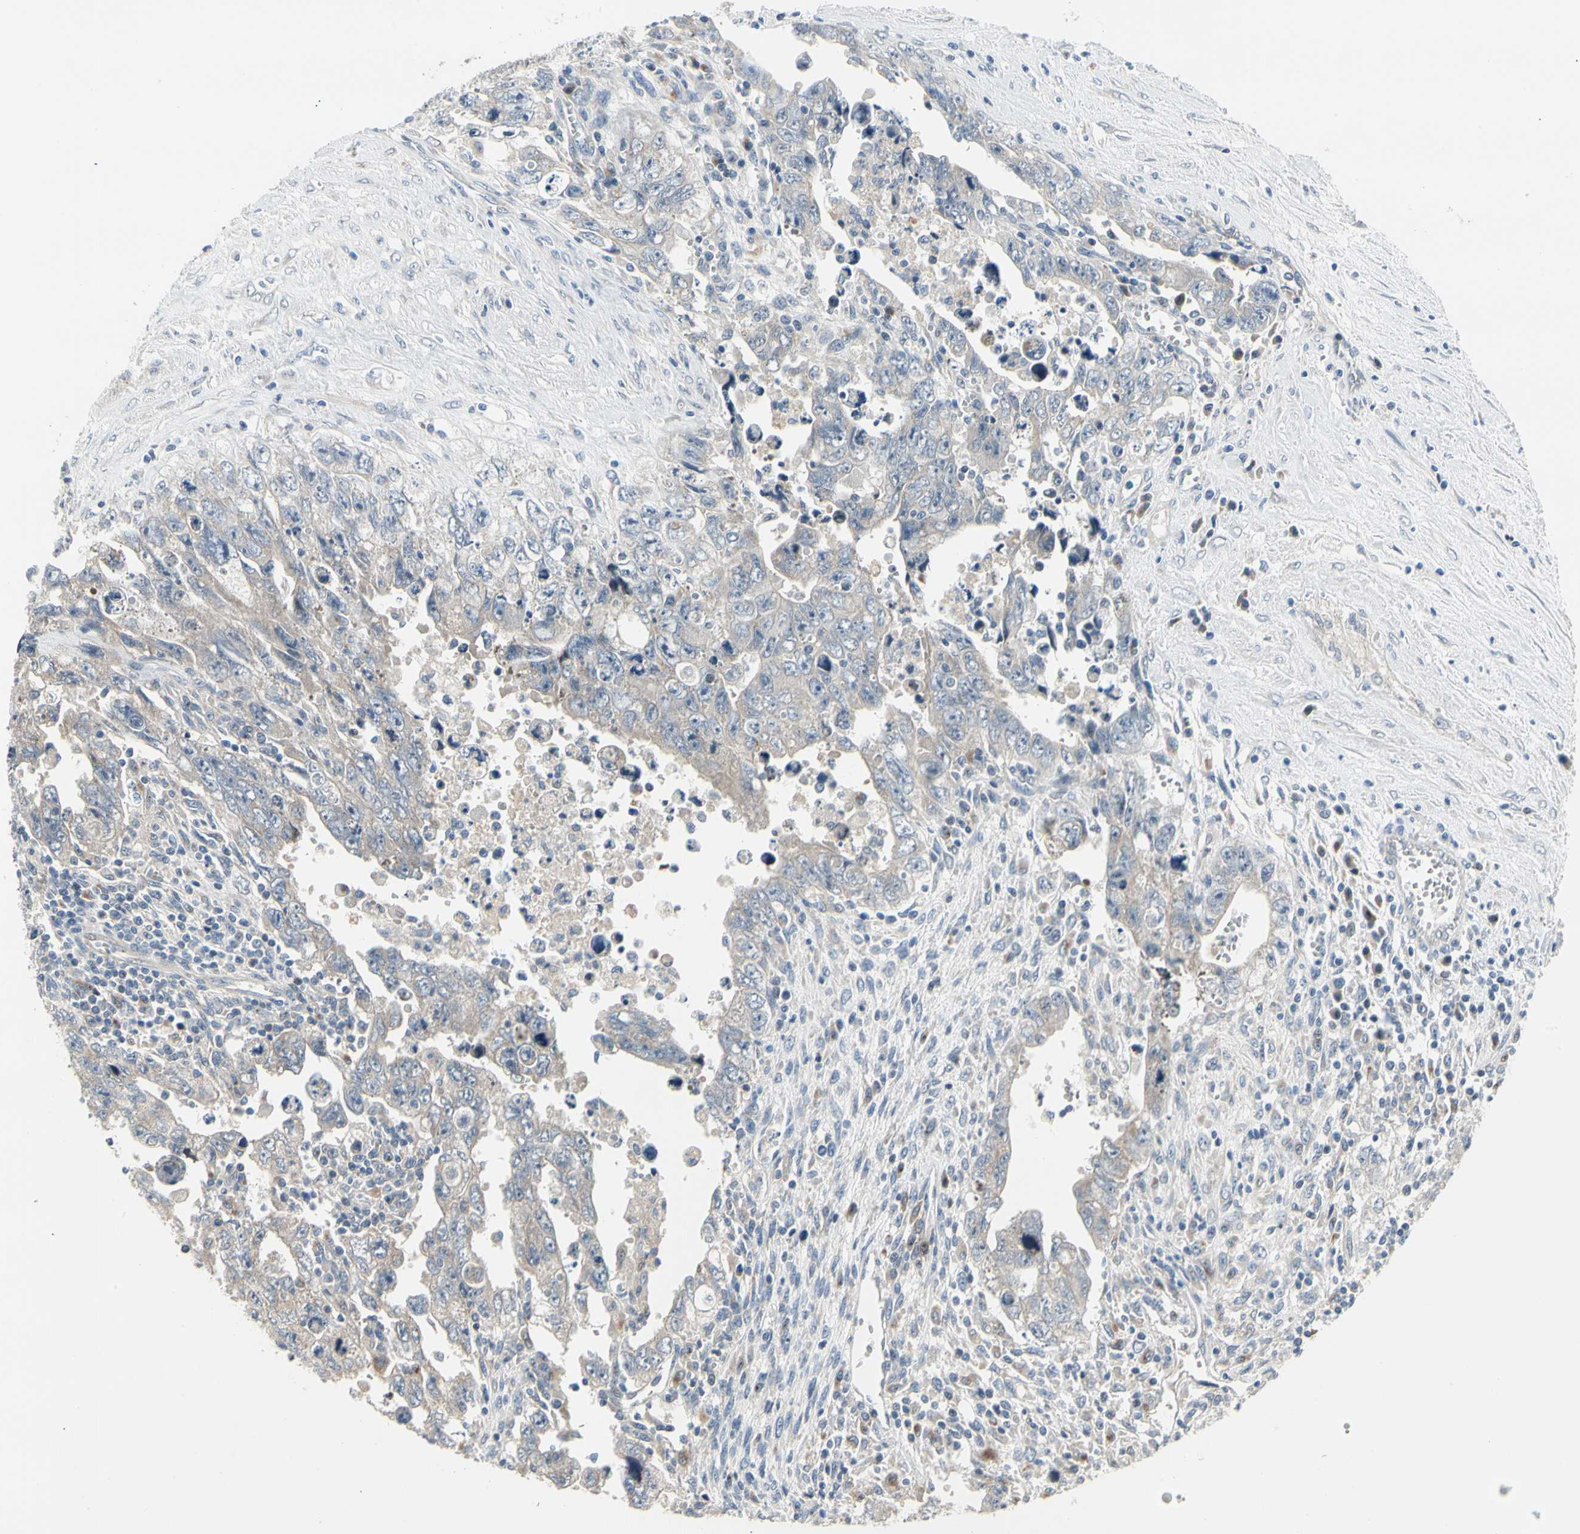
{"staining": {"intensity": "weak", "quantity": "25%-75%", "location": "cytoplasmic/membranous"}, "tissue": "testis cancer", "cell_type": "Tumor cells", "image_type": "cancer", "snomed": [{"axis": "morphology", "description": "Carcinoma, Embryonal, NOS"}, {"axis": "topography", "description": "Testis"}], "caption": "Protein staining by IHC demonstrates weak cytoplasmic/membranous expression in about 25%-75% of tumor cells in testis cancer.", "gene": "NFASC", "patient": {"sex": "male", "age": 28}}